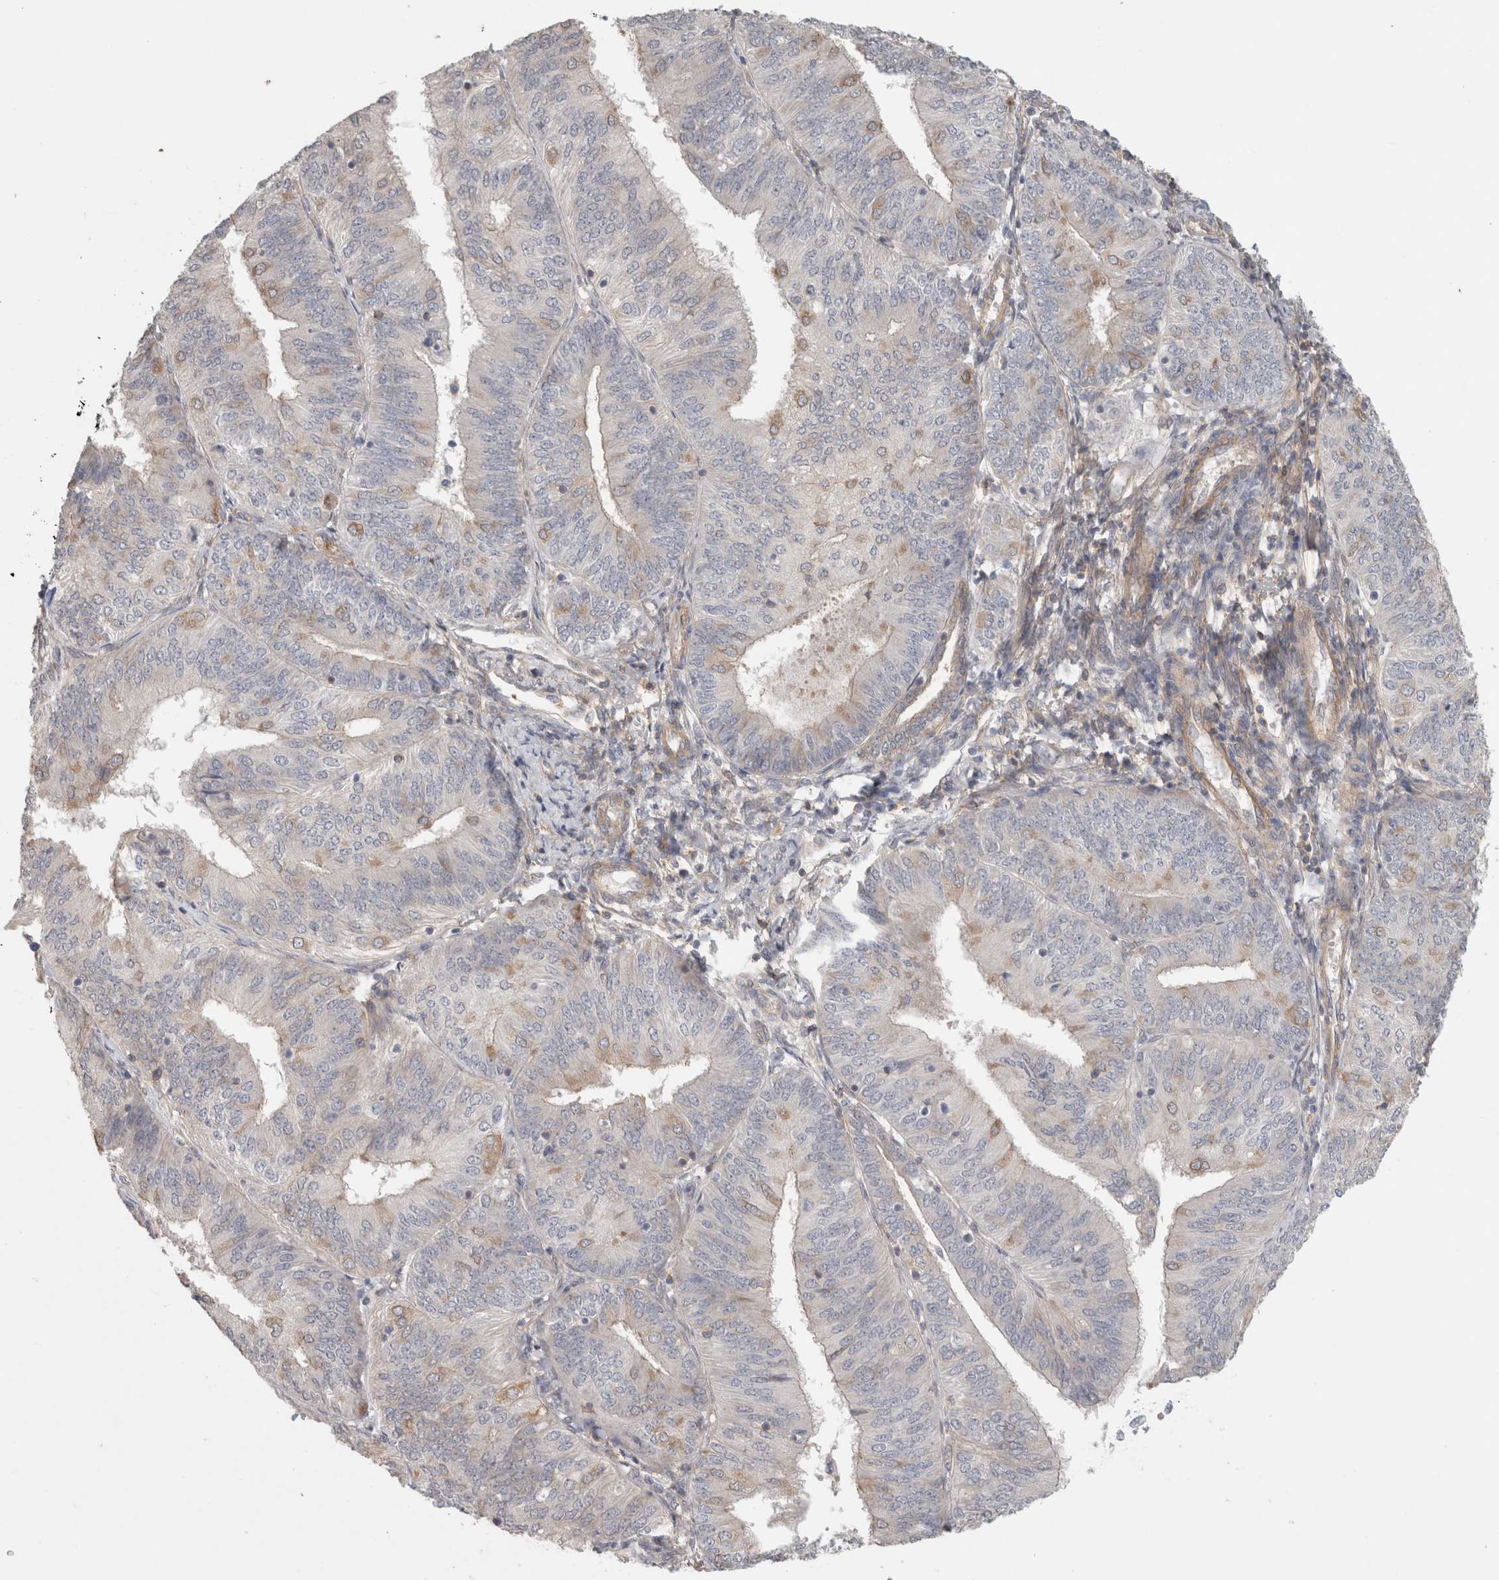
{"staining": {"intensity": "weak", "quantity": "<25%", "location": "cytoplasmic/membranous"}, "tissue": "endometrial cancer", "cell_type": "Tumor cells", "image_type": "cancer", "snomed": [{"axis": "morphology", "description": "Adenocarcinoma, NOS"}, {"axis": "topography", "description": "Endometrium"}], "caption": "Tumor cells show no significant protein expression in endometrial adenocarcinoma.", "gene": "RASAL2", "patient": {"sex": "female", "age": 58}}